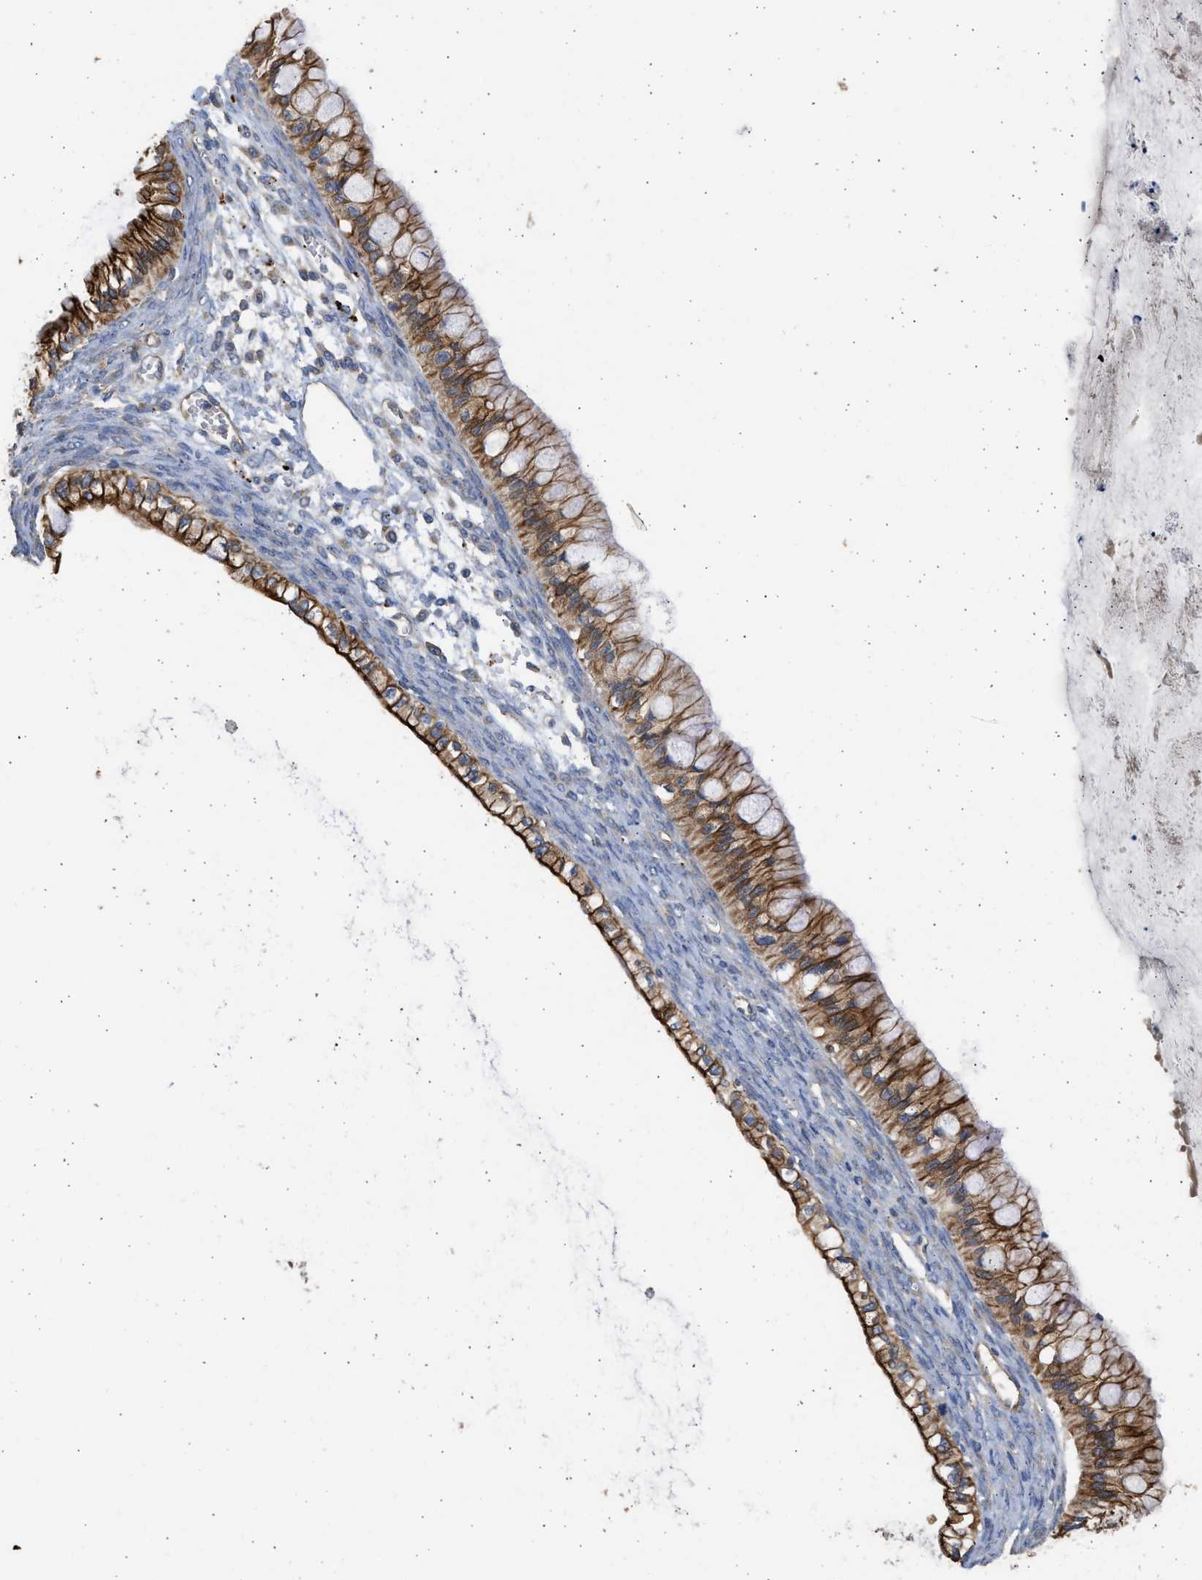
{"staining": {"intensity": "moderate", "quantity": ">75%", "location": "cytoplasmic/membranous"}, "tissue": "ovarian cancer", "cell_type": "Tumor cells", "image_type": "cancer", "snomed": [{"axis": "morphology", "description": "Cystadenocarcinoma, mucinous, NOS"}, {"axis": "topography", "description": "Ovary"}], "caption": "Ovarian mucinous cystadenocarcinoma tissue reveals moderate cytoplasmic/membranous expression in about >75% of tumor cells, visualized by immunohistochemistry. Immunohistochemistry stains the protein of interest in brown and the nuclei are stained blue.", "gene": "CSRNP2", "patient": {"sex": "female", "age": 57}}